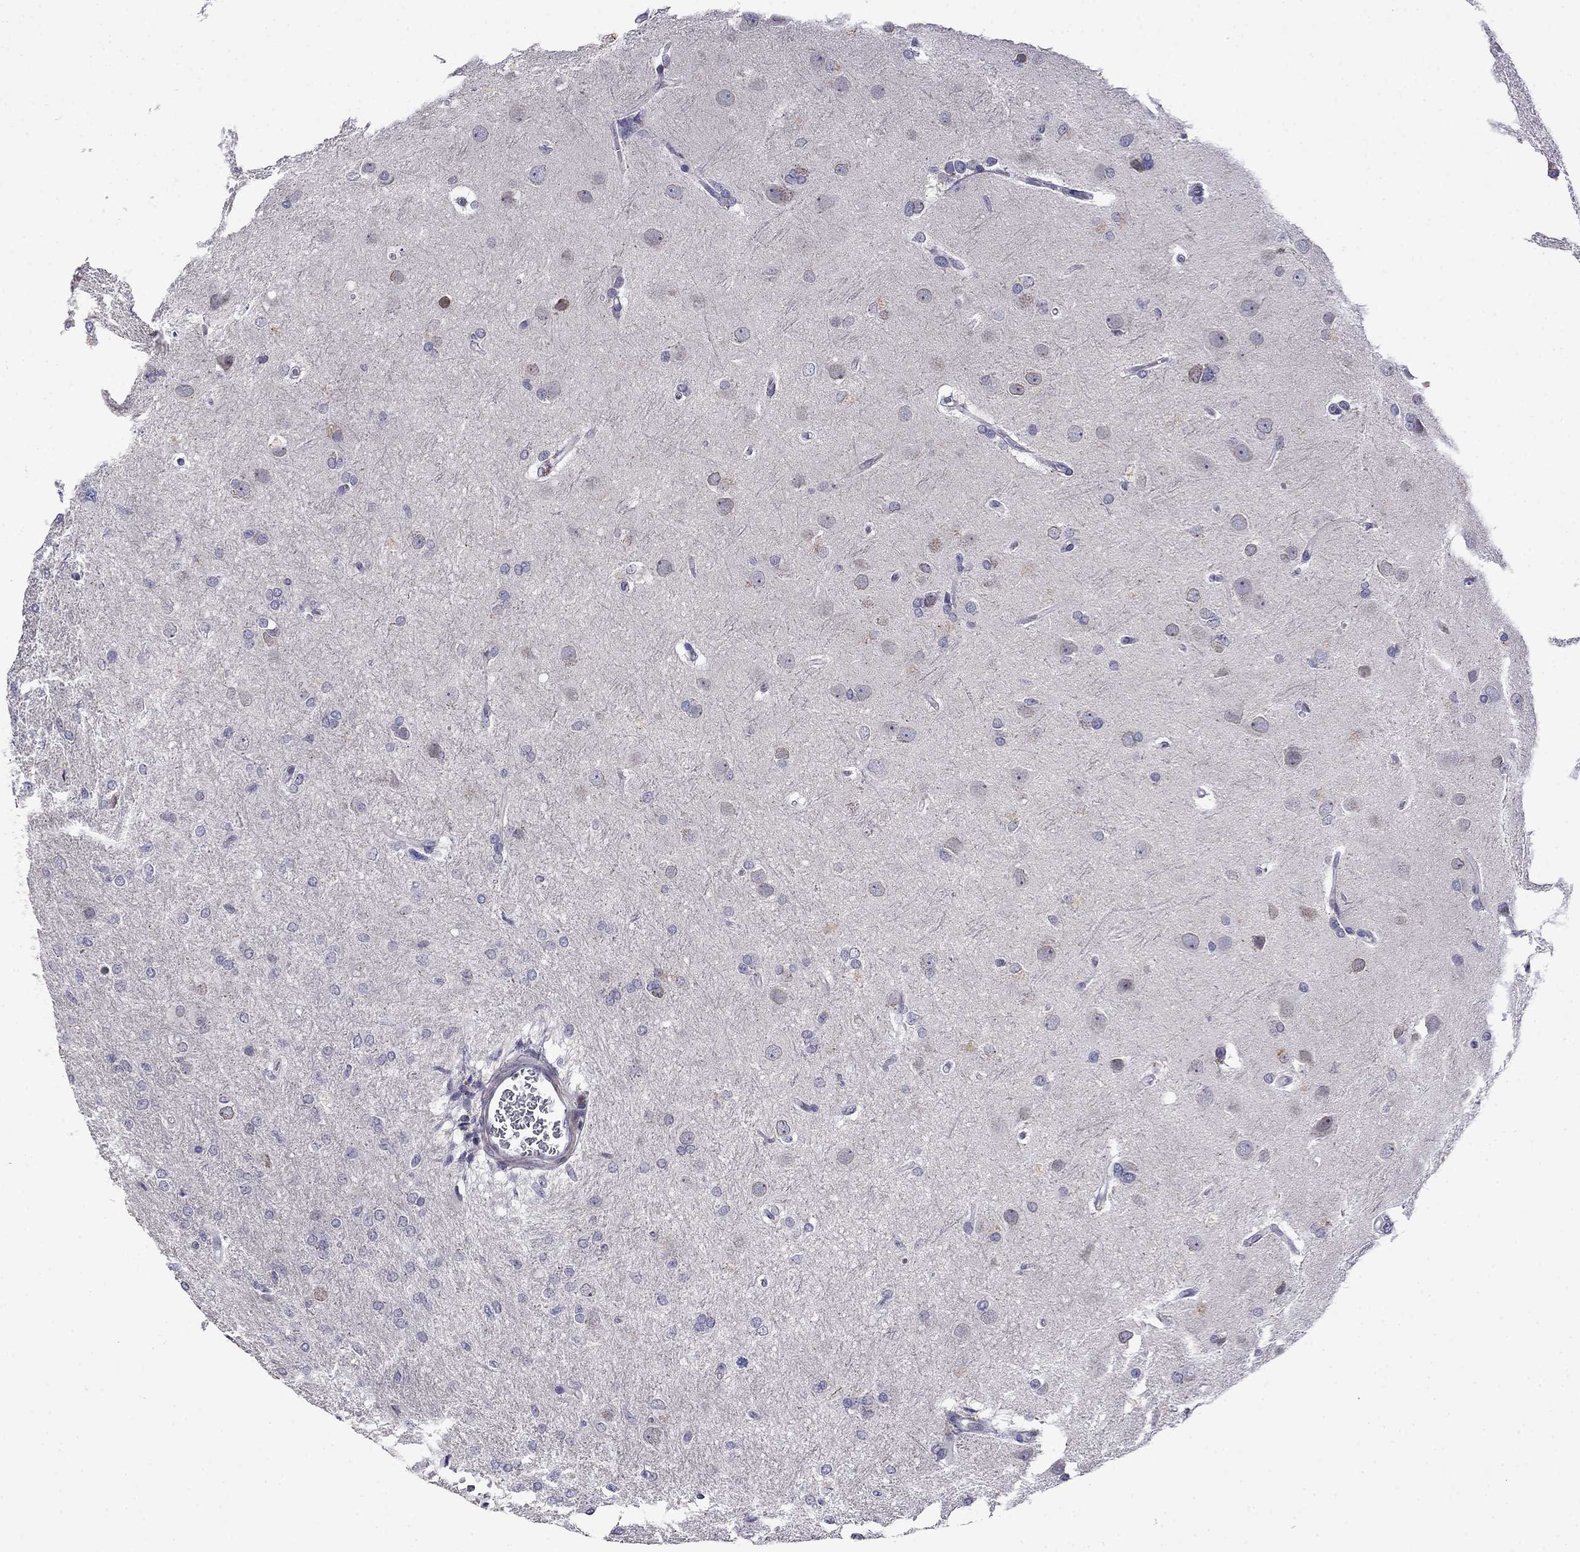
{"staining": {"intensity": "negative", "quantity": "none", "location": "none"}, "tissue": "glioma", "cell_type": "Tumor cells", "image_type": "cancer", "snomed": [{"axis": "morphology", "description": "Glioma, malignant, High grade"}, {"axis": "topography", "description": "Brain"}], "caption": "The histopathology image reveals no staining of tumor cells in high-grade glioma (malignant).", "gene": "PRR18", "patient": {"sex": "male", "age": 68}}